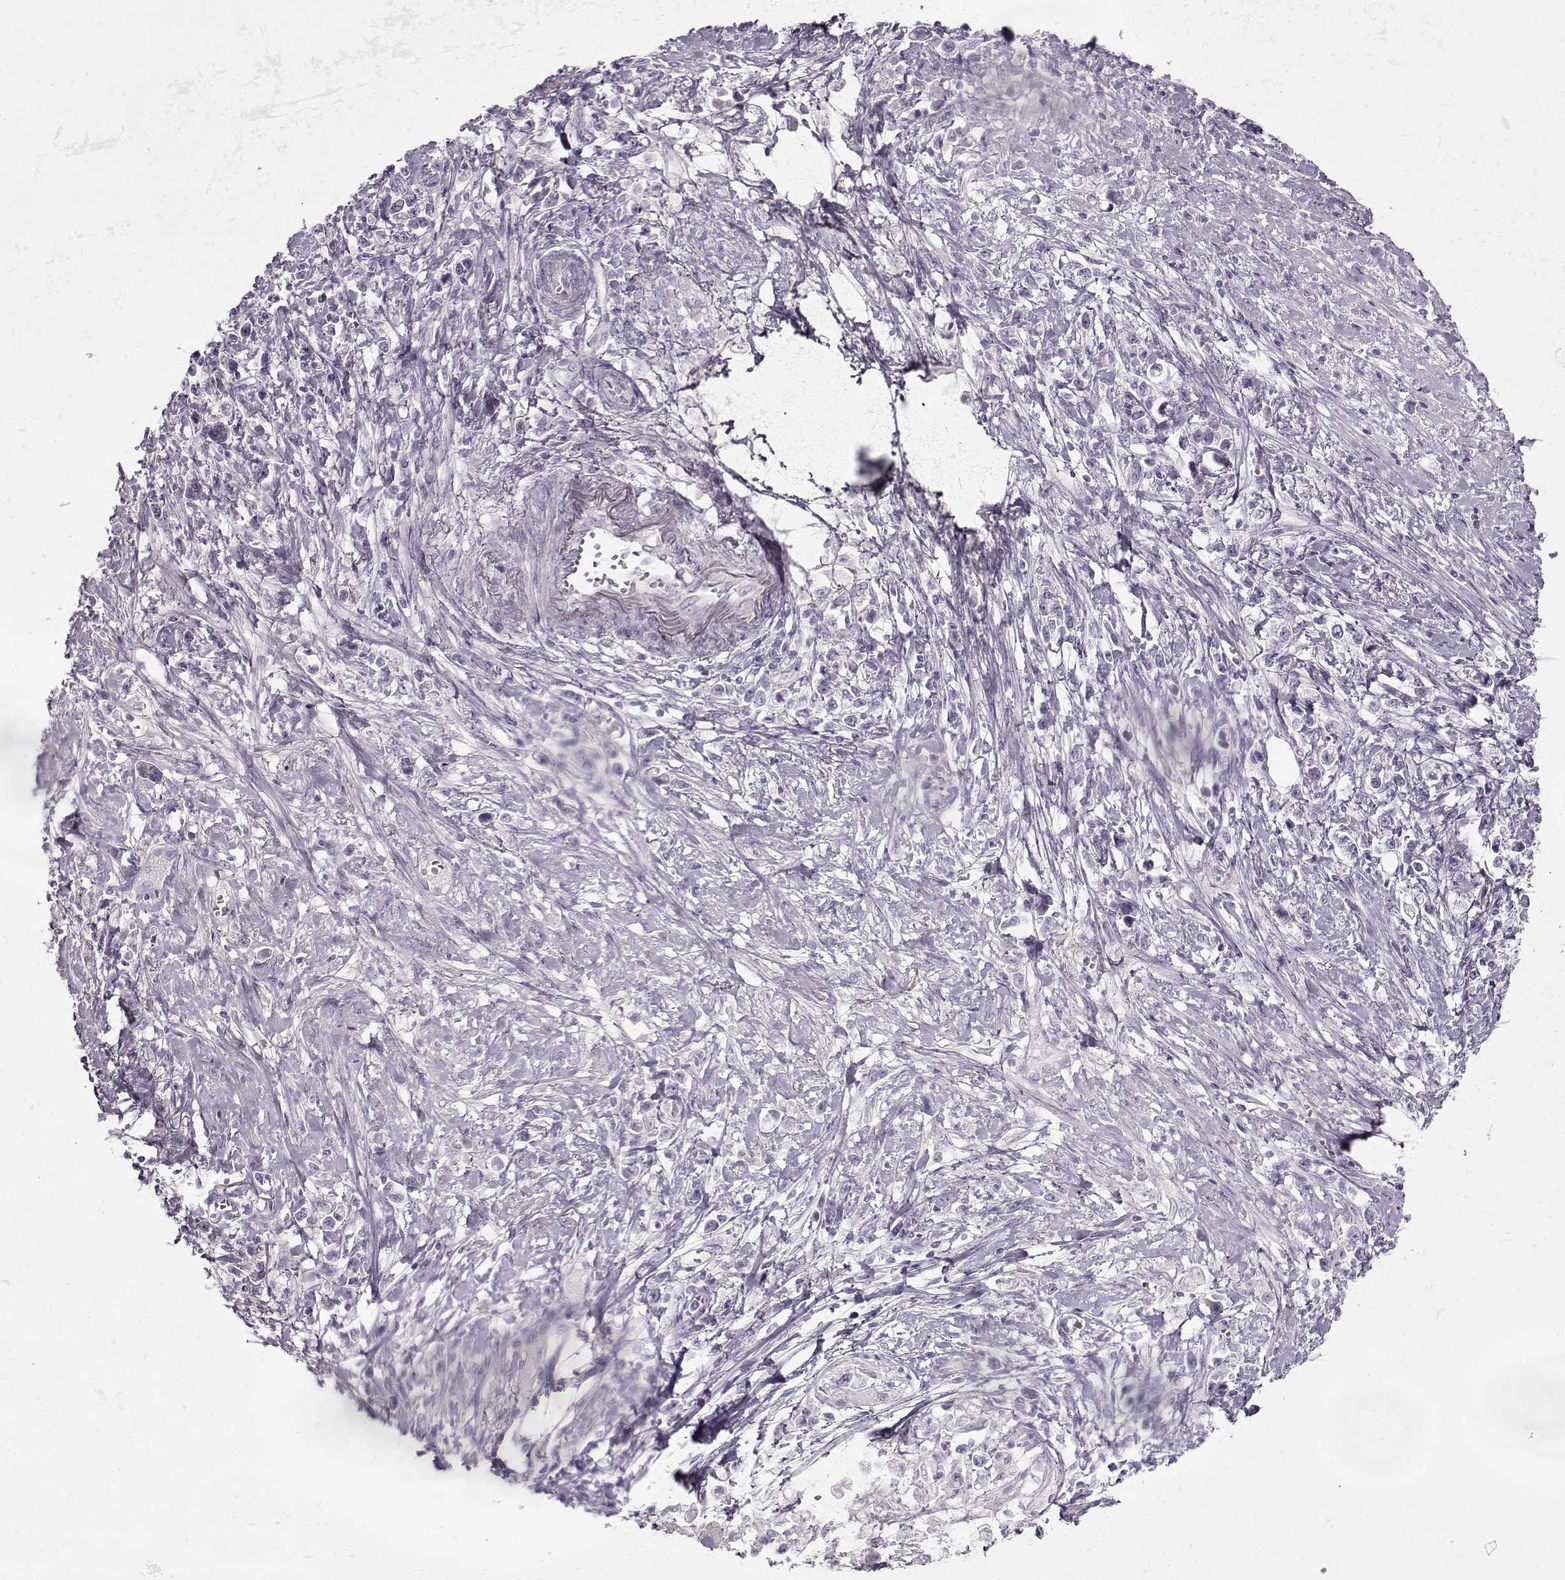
{"staining": {"intensity": "negative", "quantity": "none", "location": "none"}, "tissue": "stomach cancer", "cell_type": "Tumor cells", "image_type": "cancer", "snomed": [{"axis": "morphology", "description": "Adenocarcinoma, NOS"}, {"axis": "topography", "description": "Stomach"}], "caption": "DAB immunohistochemical staining of human stomach cancer (adenocarcinoma) exhibits no significant staining in tumor cells.", "gene": "PNMT", "patient": {"sex": "male", "age": 63}}